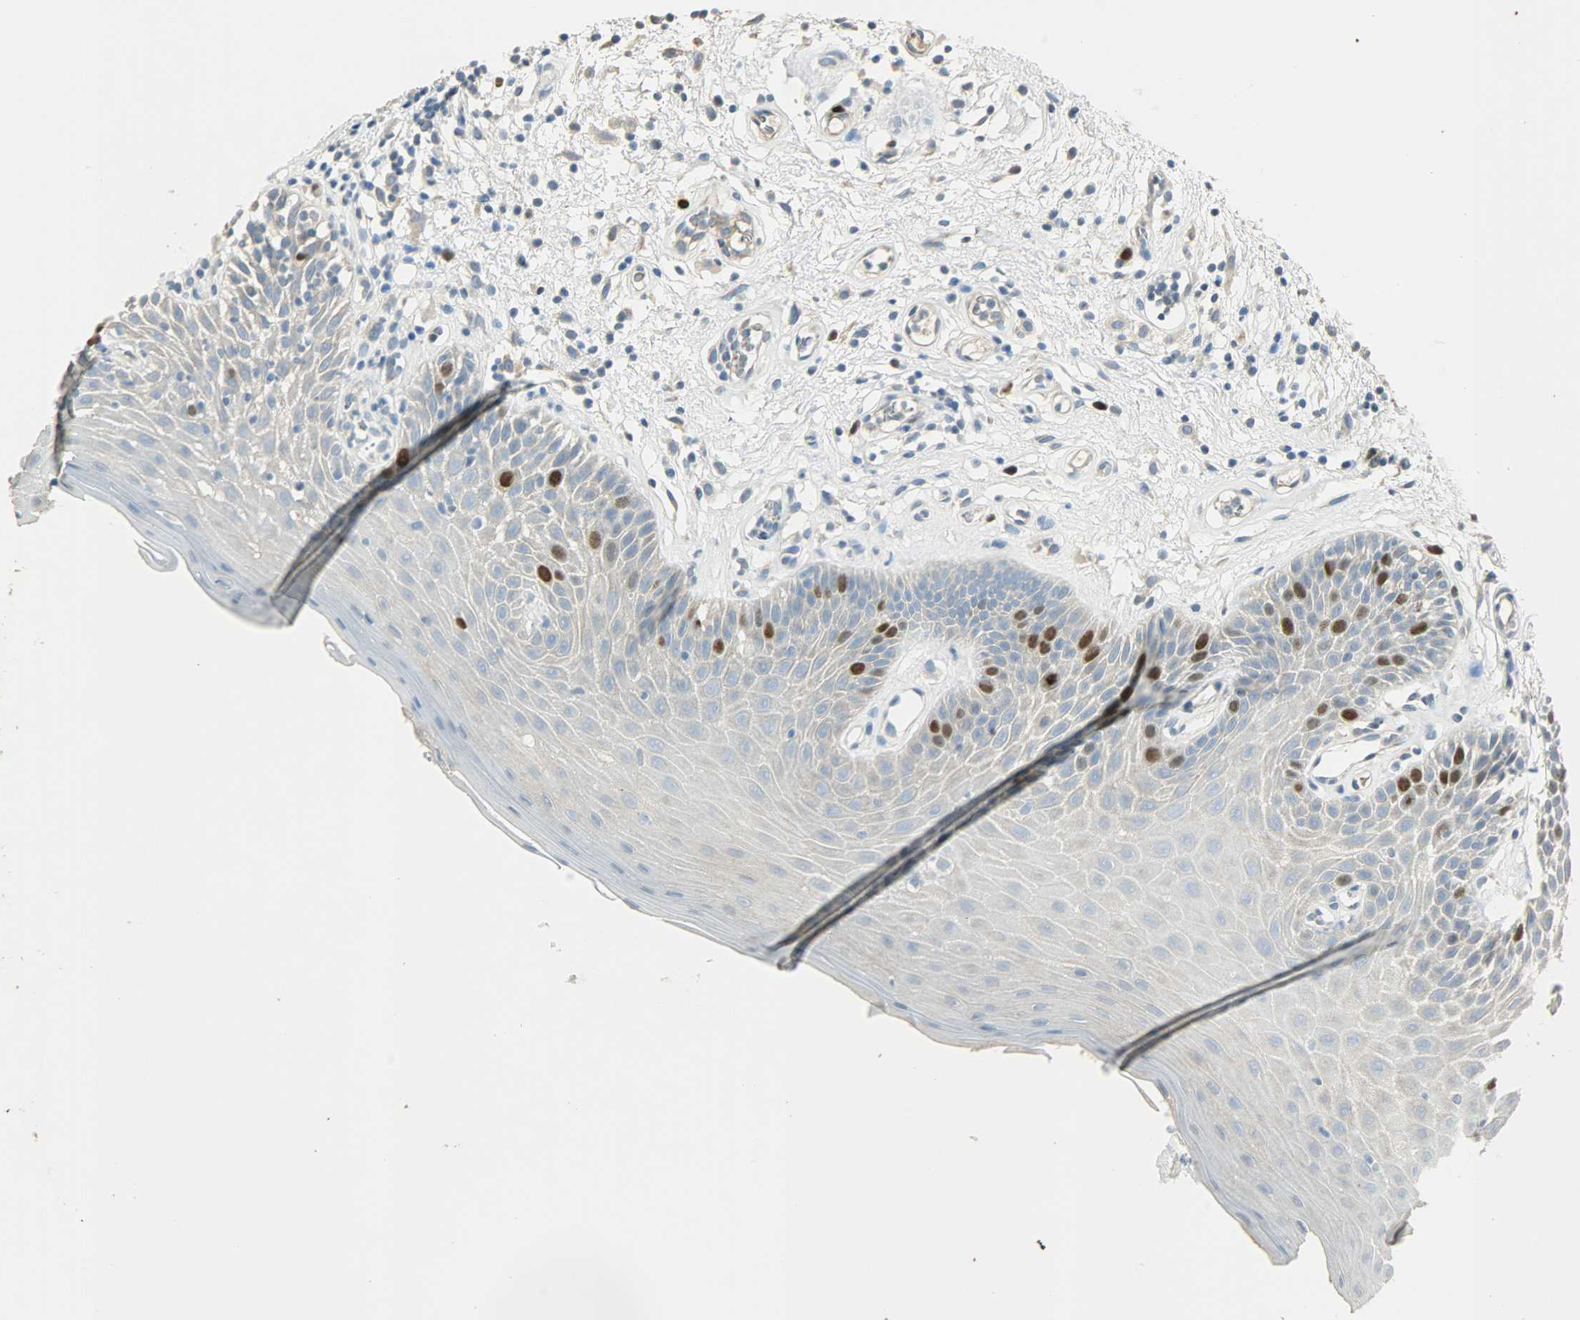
{"staining": {"intensity": "strong", "quantity": "<25%", "location": "cytoplasmic/membranous,nuclear"}, "tissue": "oral mucosa", "cell_type": "Squamous epithelial cells", "image_type": "normal", "snomed": [{"axis": "morphology", "description": "Normal tissue, NOS"}, {"axis": "morphology", "description": "Squamous cell carcinoma, NOS"}, {"axis": "topography", "description": "Skeletal muscle"}, {"axis": "topography", "description": "Oral tissue"}, {"axis": "topography", "description": "Head-Neck"}], "caption": "IHC image of normal human oral mucosa stained for a protein (brown), which displays medium levels of strong cytoplasmic/membranous,nuclear staining in approximately <25% of squamous epithelial cells.", "gene": "TPX2", "patient": {"sex": "male", "age": 71}}